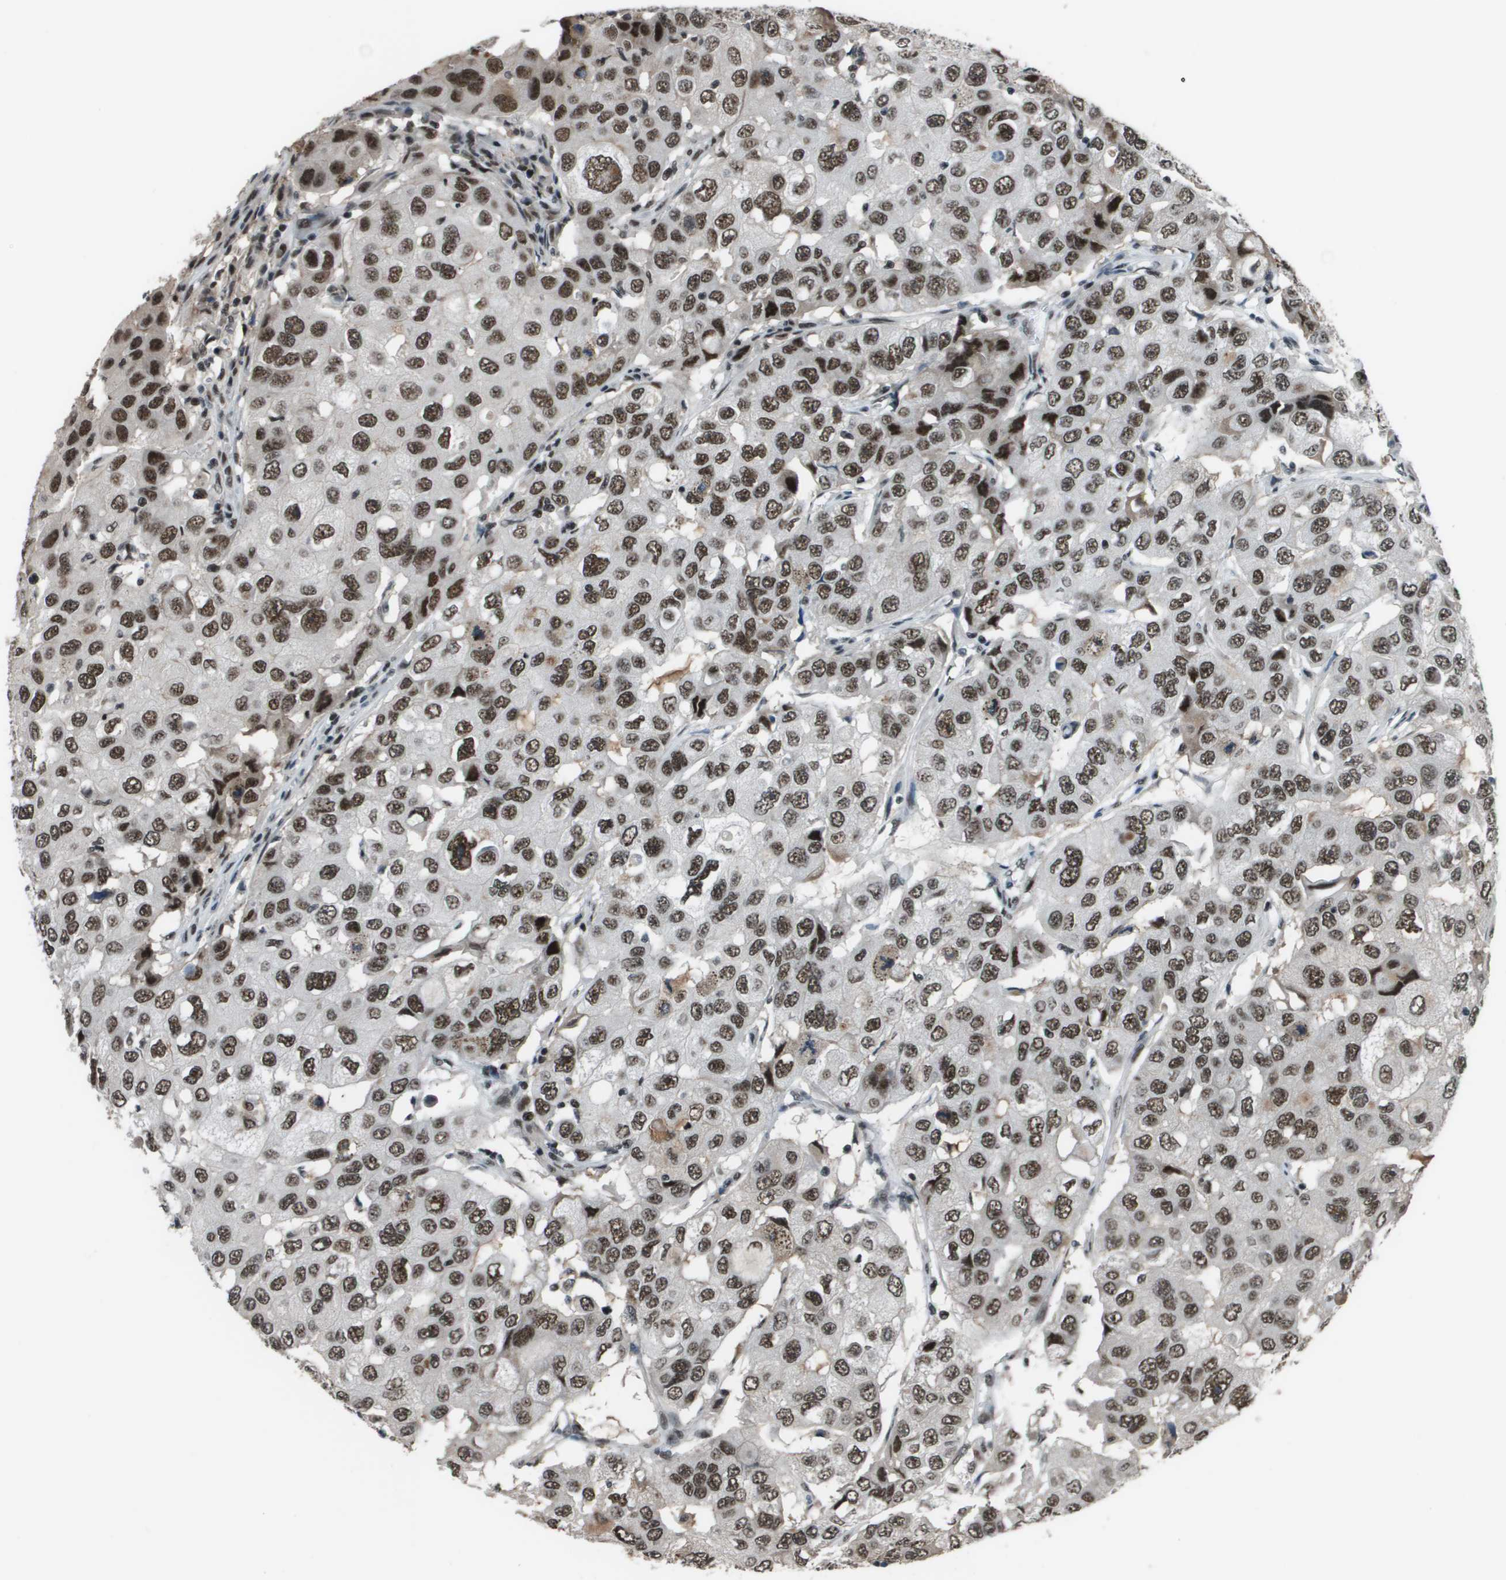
{"staining": {"intensity": "strong", "quantity": ">75%", "location": "nuclear"}, "tissue": "breast cancer", "cell_type": "Tumor cells", "image_type": "cancer", "snomed": [{"axis": "morphology", "description": "Duct carcinoma"}, {"axis": "topography", "description": "Breast"}], "caption": "This is a photomicrograph of immunohistochemistry staining of breast cancer, which shows strong staining in the nuclear of tumor cells.", "gene": "THRAP3", "patient": {"sex": "female", "age": 27}}